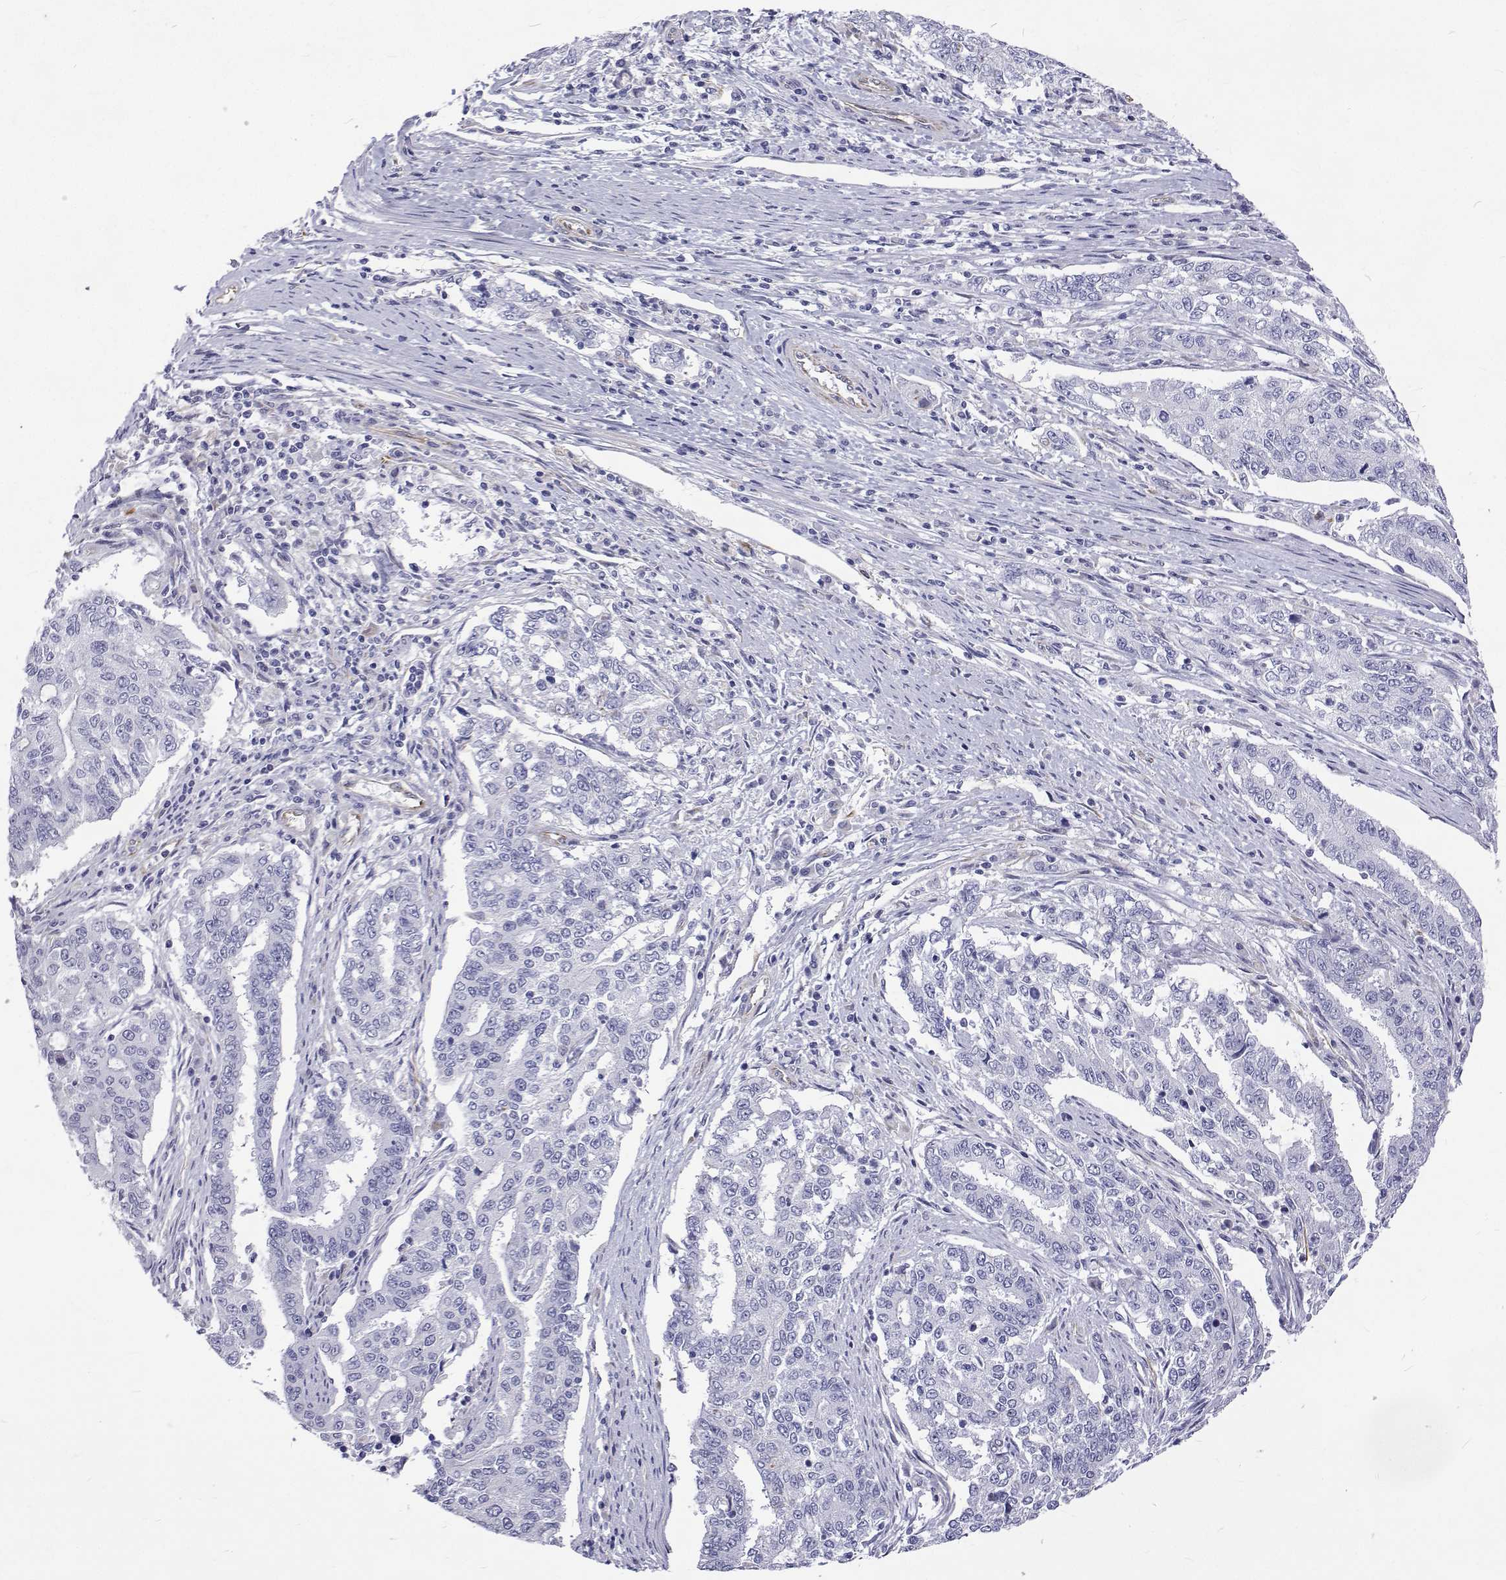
{"staining": {"intensity": "negative", "quantity": "none", "location": "none"}, "tissue": "endometrial cancer", "cell_type": "Tumor cells", "image_type": "cancer", "snomed": [{"axis": "morphology", "description": "Adenocarcinoma, NOS"}, {"axis": "topography", "description": "Uterus"}], "caption": "An image of human endometrial cancer is negative for staining in tumor cells.", "gene": "OPRPN", "patient": {"sex": "female", "age": 59}}